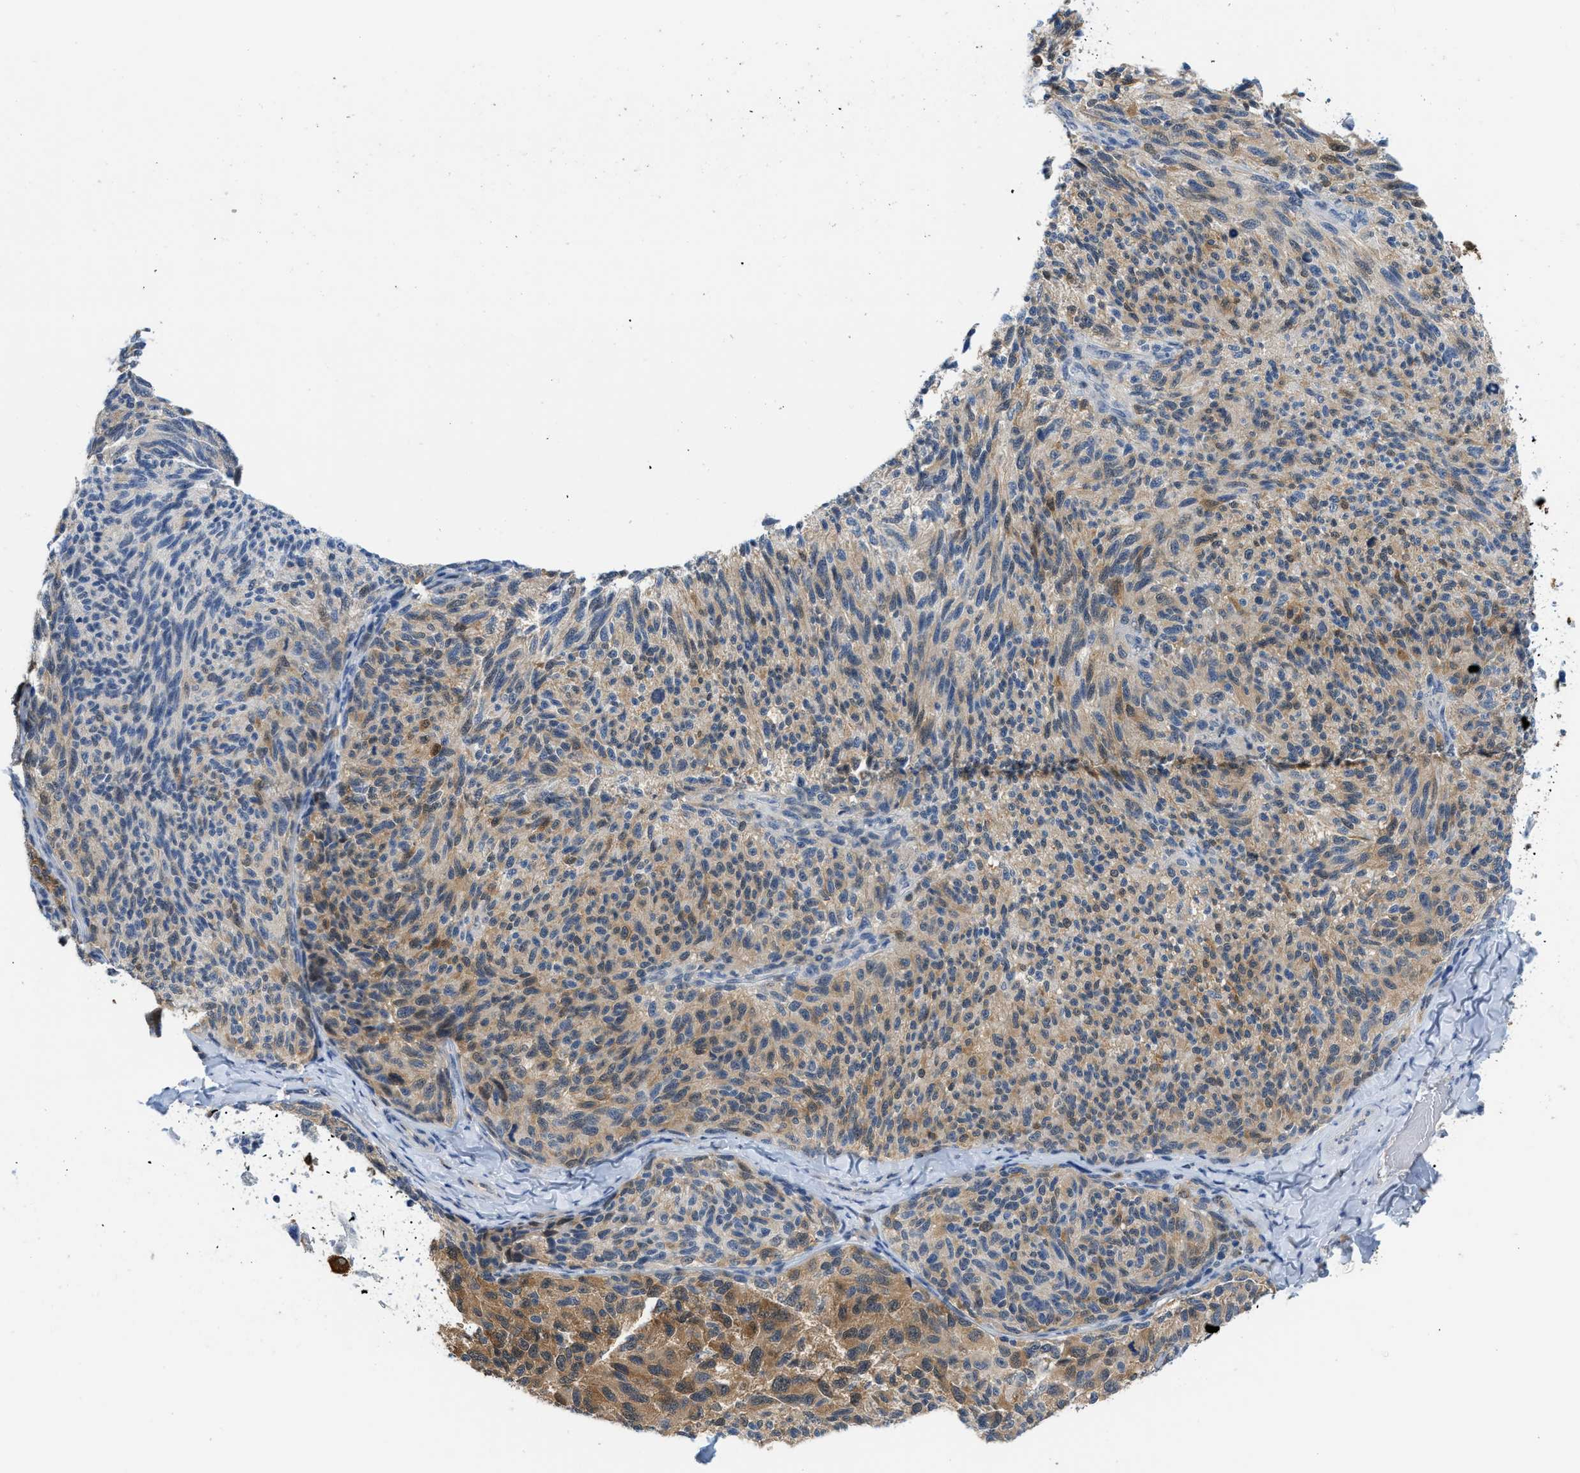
{"staining": {"intensity": "moderate", "quantity": ">75%", "location": "cytoplasmic/membranous"}, "tissue": "melanoma", "cell_type": "Tumor cells", "image_type": "cancer", "snomed": [{"axis": "morphology", "description": "Malignant melanoma, NOS"}, {"axis": "topography", "description": "Skin"}], "caption": "Malignant melanoma stained with immunohistochemistry reveals moderate cytoplasmic/membranous positivity in approximately >75% of tumor cells. The staining was performed using DAB (3,3'-diaminobenzidine) to visualize the protein expression in brown, while the nuclei were stained in blue with hematoxylin (Magnification: 20x).", "gene": "PSAT1", "patient": {"sex": "female", "age": 73}}